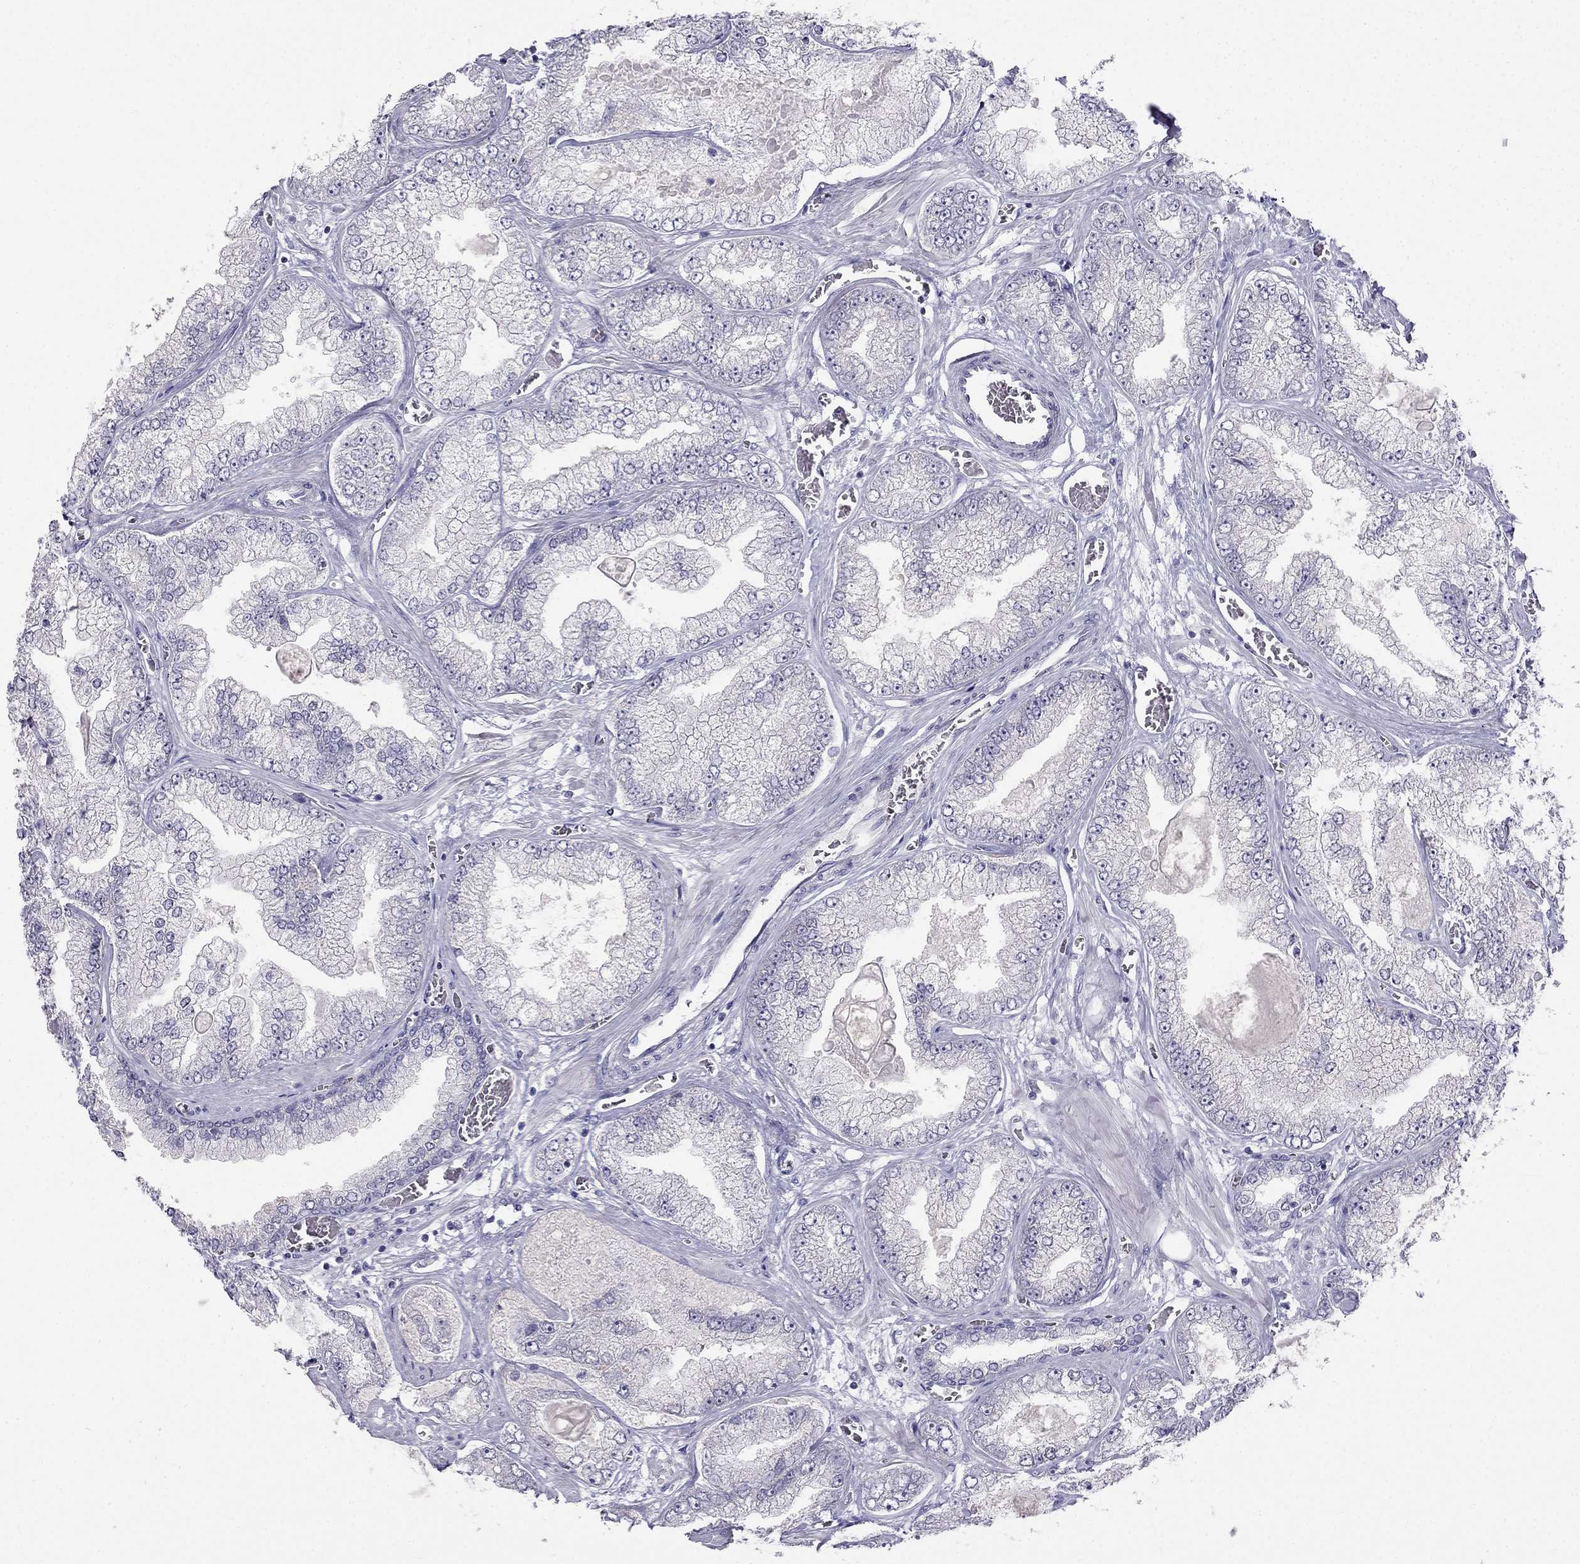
{"staining": {"intensity": "negative", "quantity": "none", "location": "none"}, "tissue": "prostate cancer", "cell_type": "Tumor cells", "image_type": "cancer", "snomed": [{"axis": "morphology", "description": "Adenocarcinoma, Low grade"}, {"axis": "topography", "description": "Prostate"}], "caption": "Immunohistochemistry (IHC) of prostate cancer (low-grade adenocarcinoma) reveals no staining in tumor cells.", "gene": "C16orf89", "patient": {"sex": "male", "age": 57}}